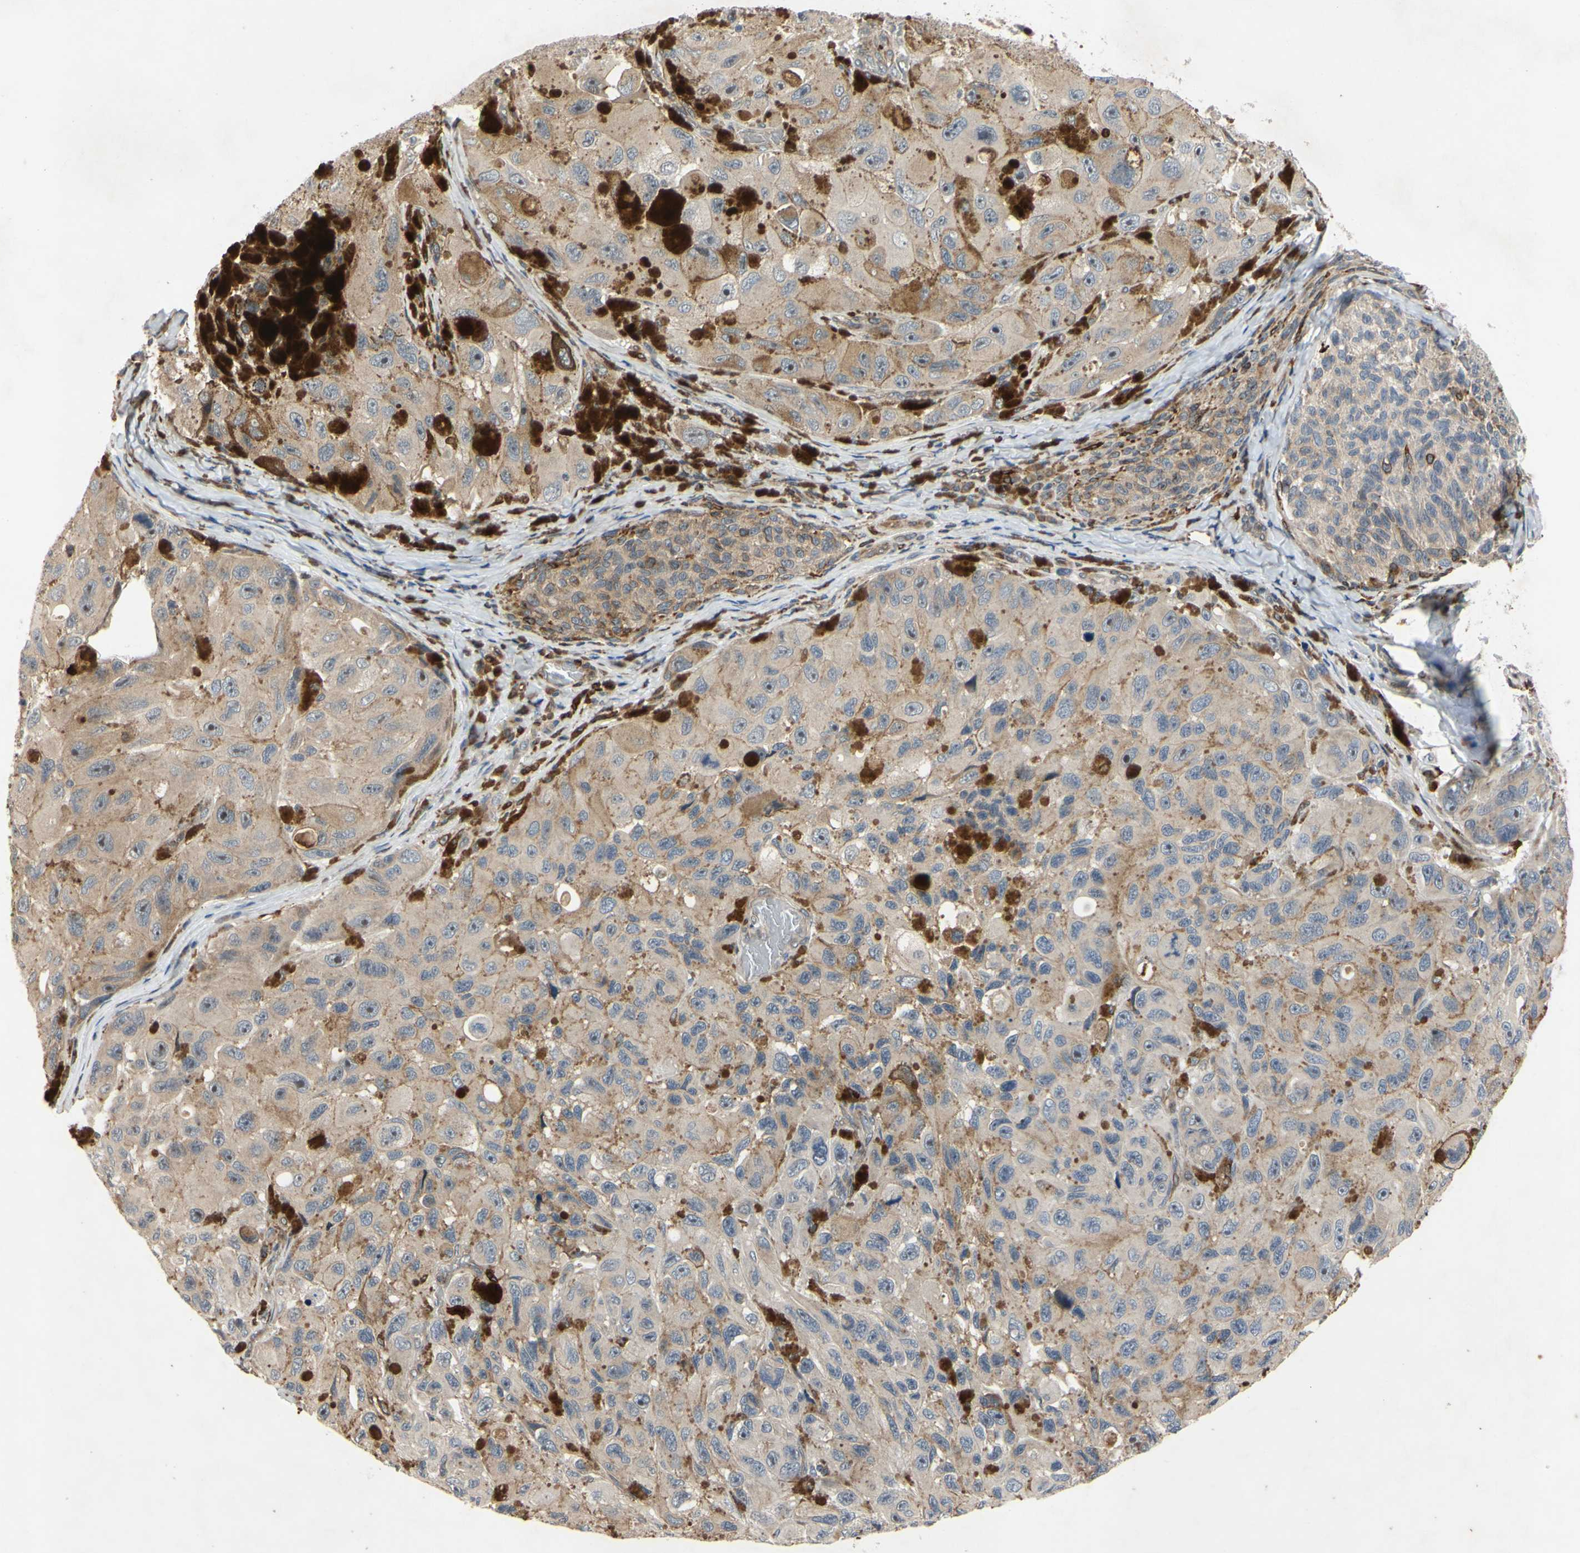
{"staining": {"intensity": "strong", "quantity": "<25%", "location": "cytoplasmic/membranous"}, "tissue": "melanoma", "cell_type": "Tumor cells", "image_type": "cancer", "snomed": [{"axis": "morphology", "description": "Malignant melanoma, NOS"}, {"axis": "topography", "description": "Skin"}], "caption": "Immunohistochemical staining of human melanoma reveals medium levels of strong cytoplasmic/membranous protein expression in approximately <25% of tumor cells.", "gene": "PLXNA2", "patient": {"sex": "female", "age": 73}}